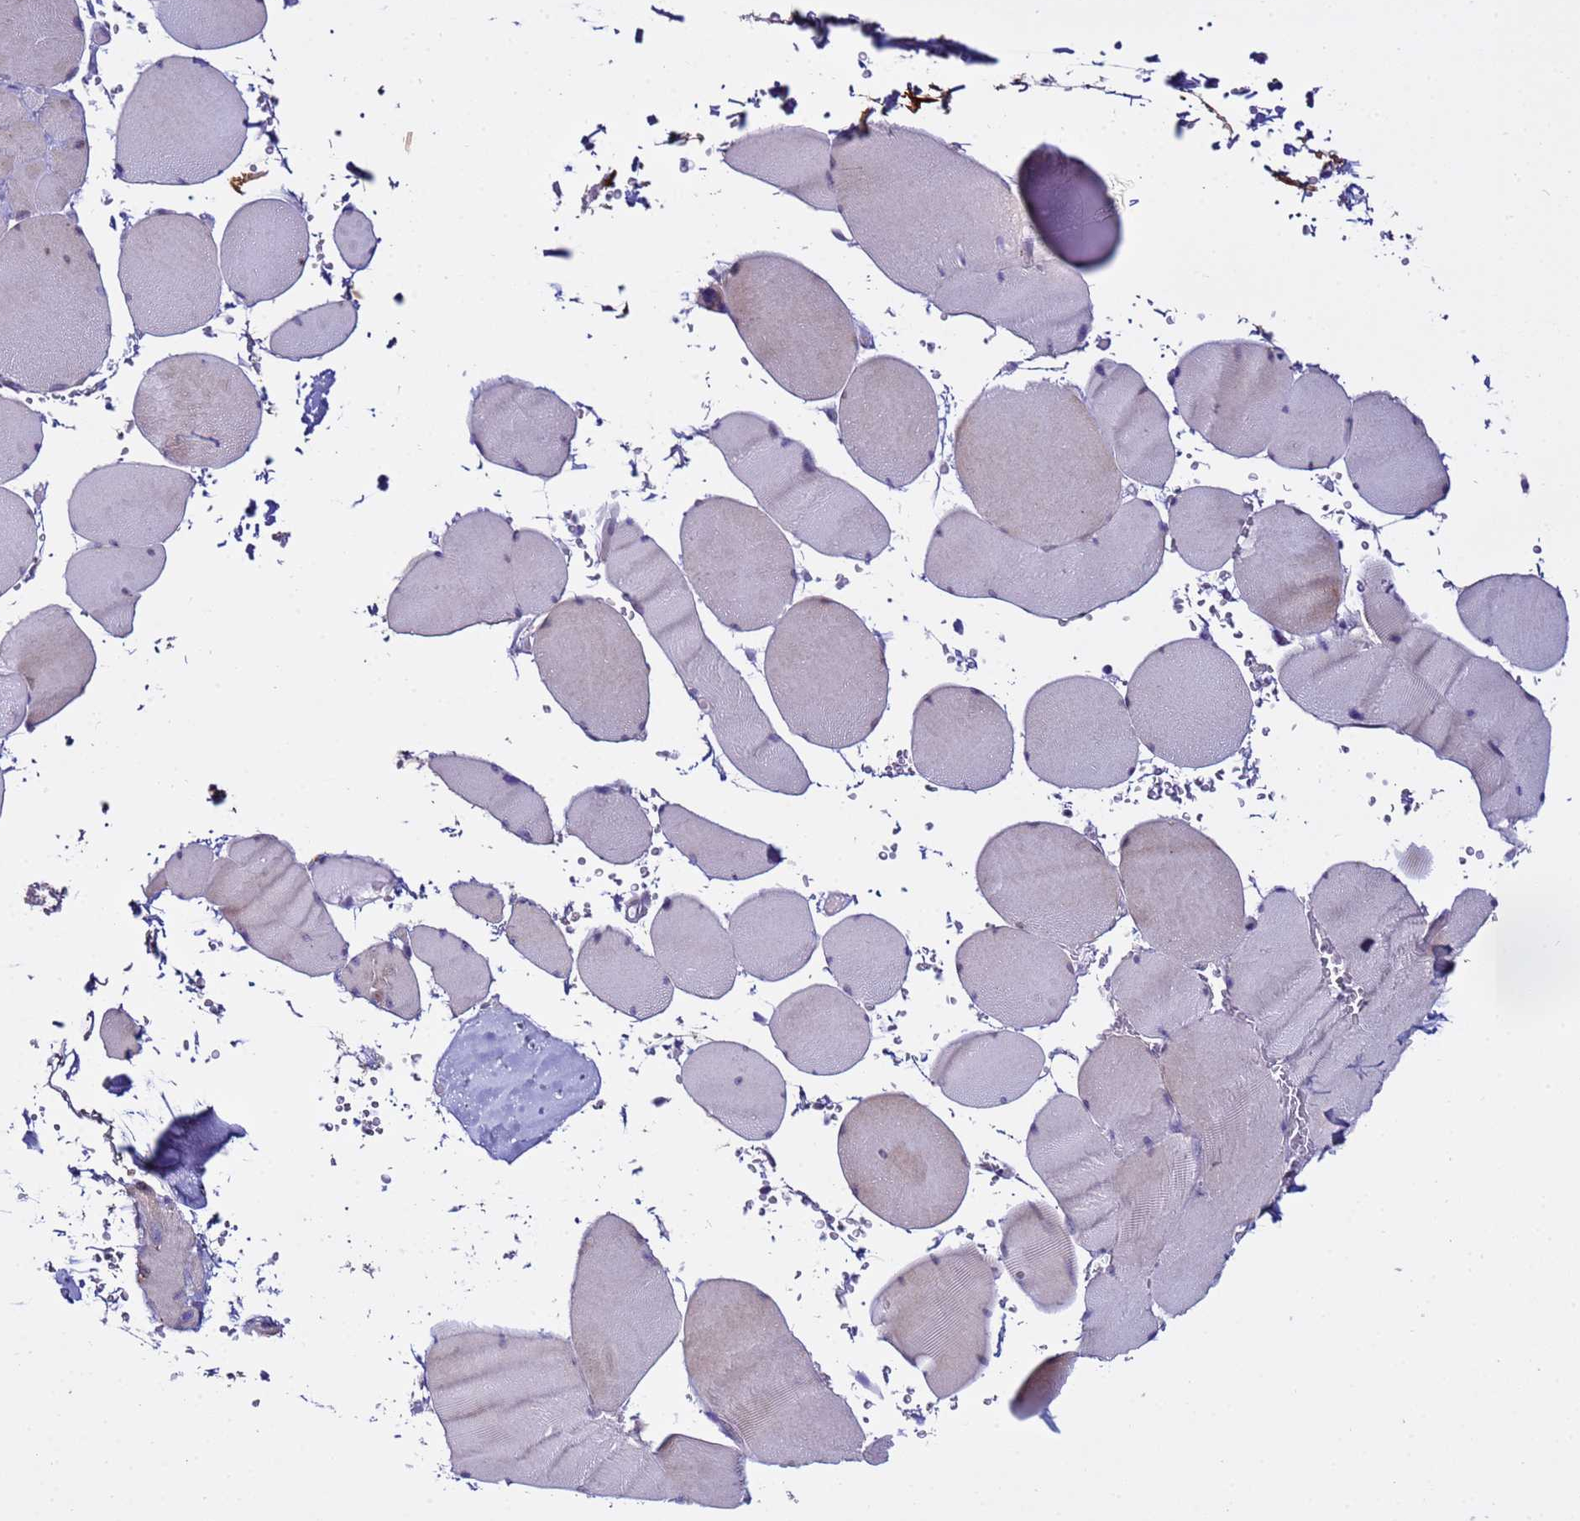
{"staining": {"intensity": "negative", "quantity": "none", "location": "none"}, "tissue": "skeletal muscle", "cell_type": "Myocytes", "image_type": "normal", "snomed": [{"axis": "morphology", "description": "Normal tissue, NOS"}, {"axis": "topography", "description": "Skeletal muscle"}, {"axis": "topography", "description": "Head-Neck"}], "caption": "Histopathology image shows no significant protein staining in myocytes of normal skeletal muscle. The staining was performed using DAB (3,3'-diaminobenzidine) to visualize the protein expression in brown, while the nuclei were stained in blue with hematoxylin (Magnification: 20x).", "gene": "IGSF11", "patient": {"sex": "male", "age": 66}}